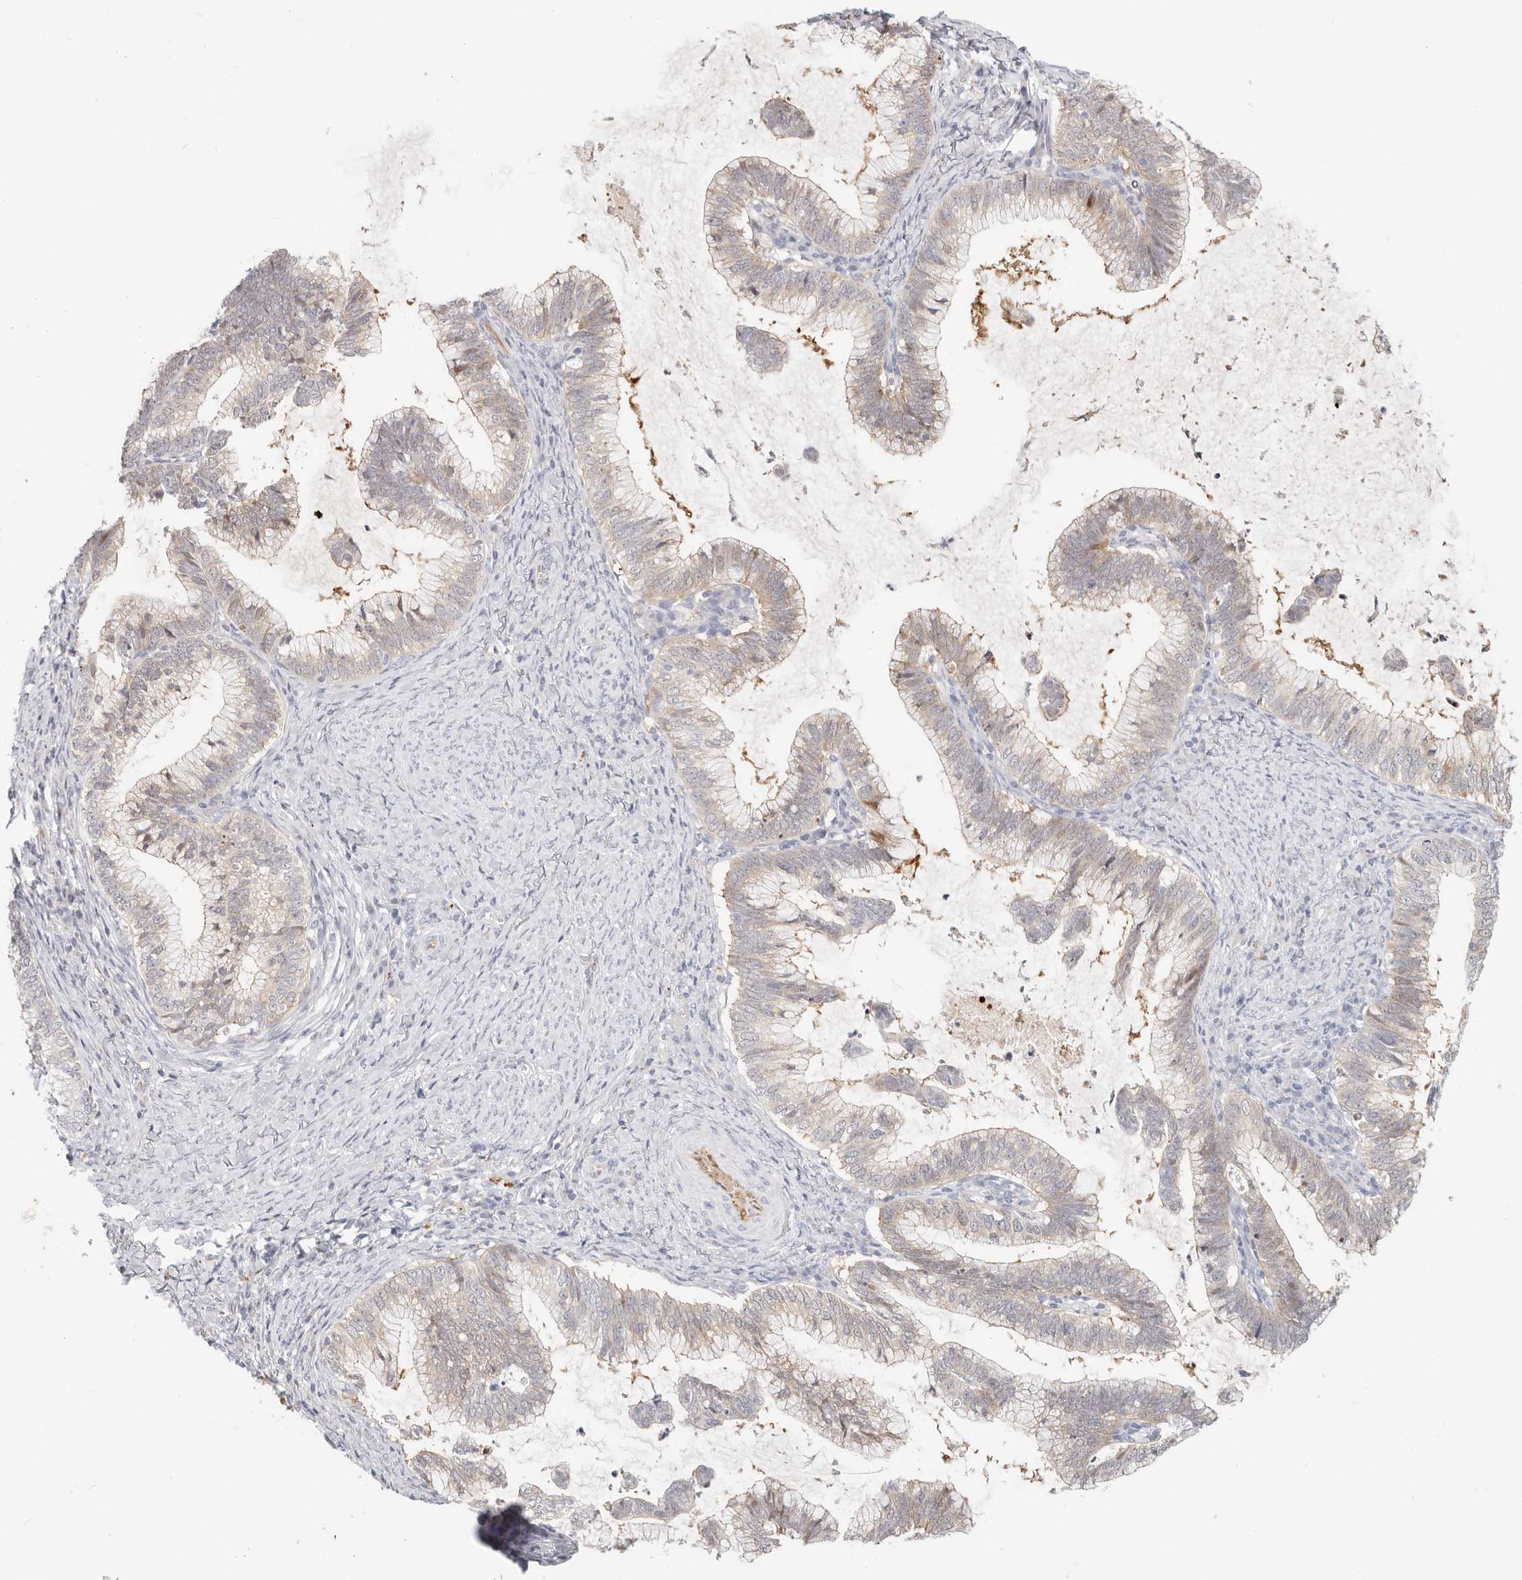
{"staining": {"intensity": "negative", "quantity": "none", "location": "none"}, "tissue": "cervical cancer", "cell_type": "Tumor cells", "image_type": "cancer", "snomed": [{"axis": "morphology", "description": "Adenocarcinoma, NOS"}, {"axis": "topography", "description": "Cervix"}], "caption": "High magnification brightfield microscopy of cervical adenocarcinoma stained with DAB (brown) and counterstained with hematoxylin (blue): tumor cells show no significant expression.", "gene": "ZRANB1", "patient": {"sex": "female", "age": 36}}